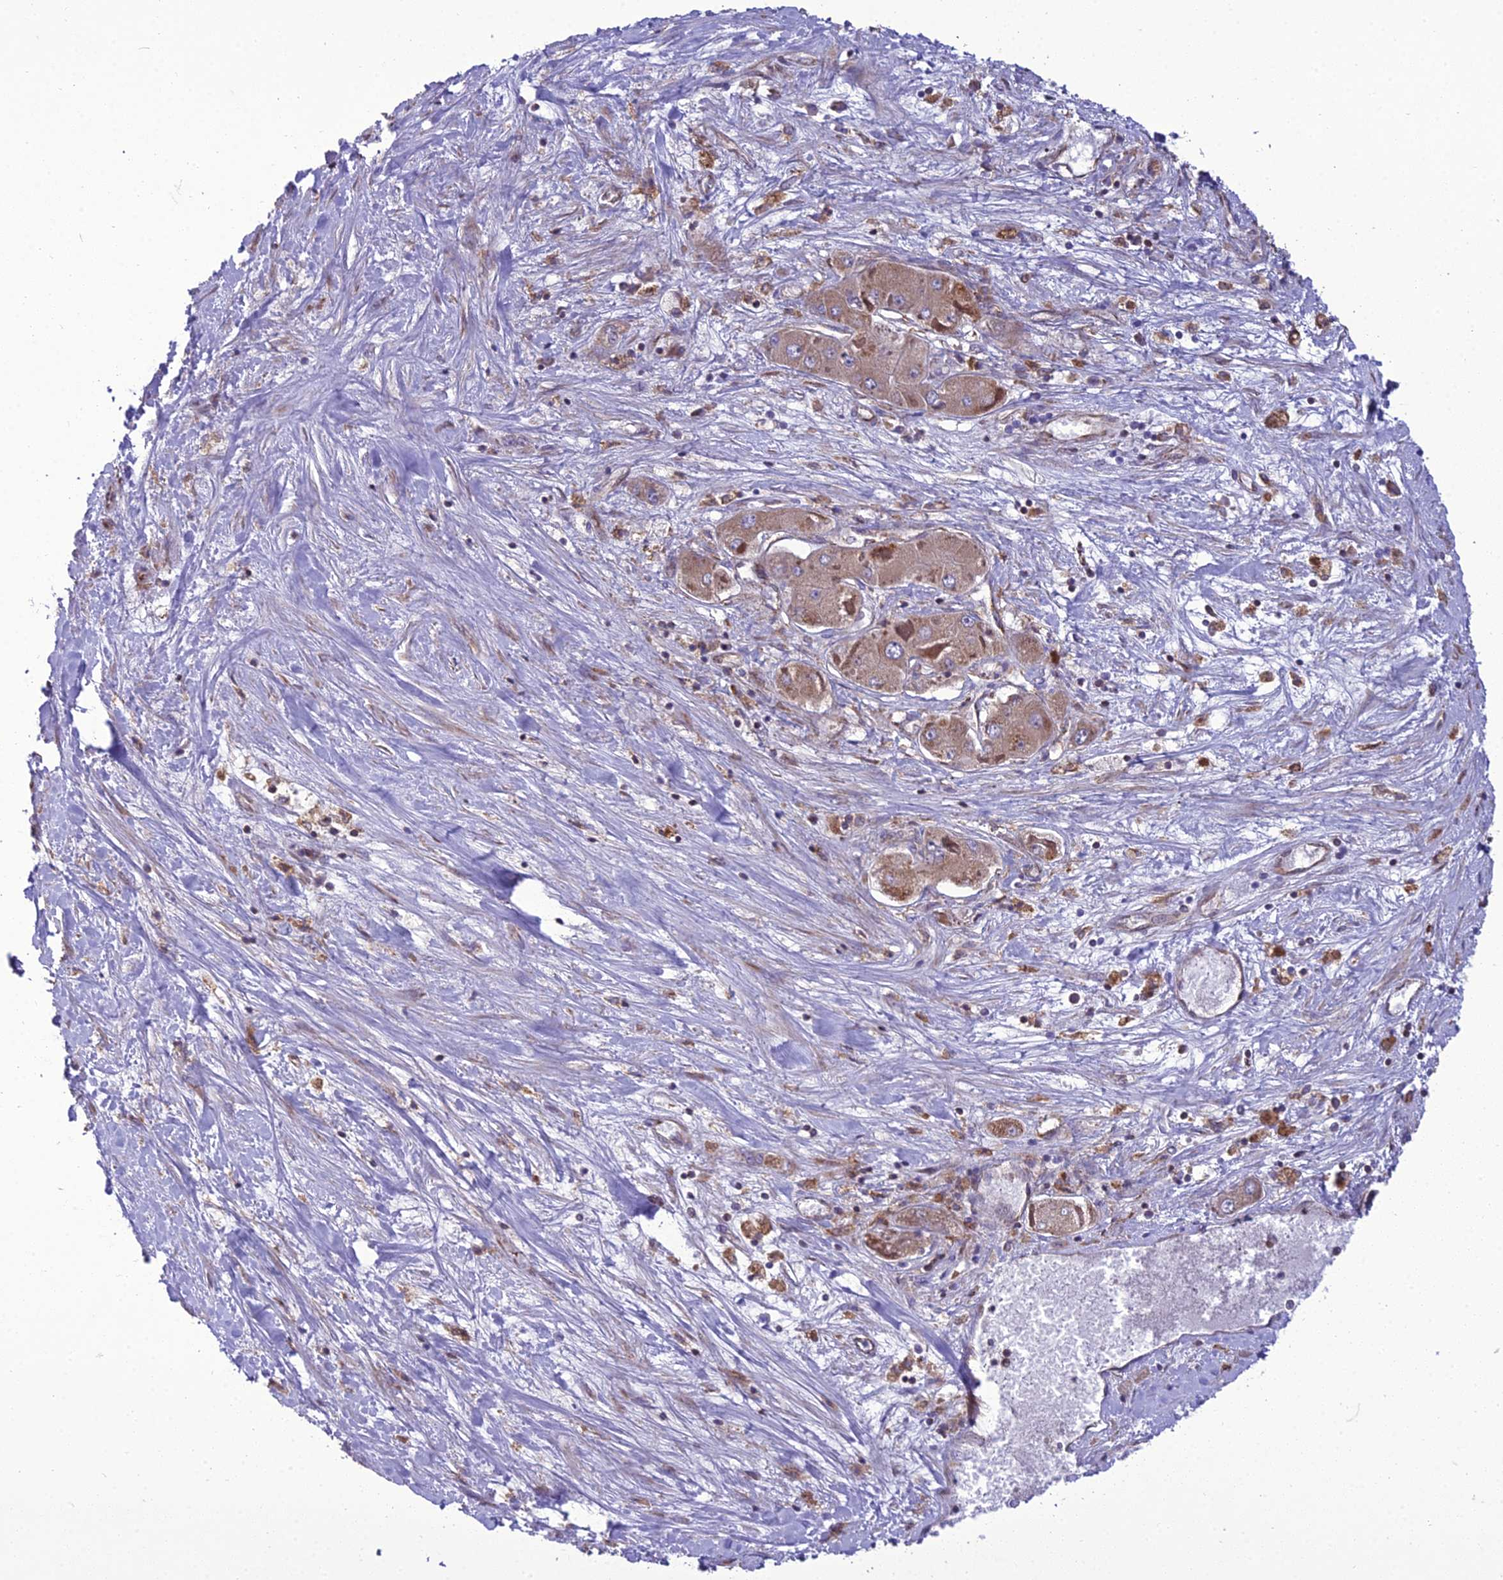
{"staining": {"intensity": "weak", "quantity": ">75%", "location": "cytoplasmic/membranous"}, "tissue": "liver cancer", "cell_type": "Tumor cells", "image_type": "cancer", "snomed": [{"axis": "morphology", "description": "Carcinoma, Hepatocellular, NOS"}, {"axis": "topography", "description": "Liver"}], "caption": "This histopathology image reveals immunohistochemistry staining of human liver cancer (hepatocellular carcinoma), with low weak cytoplasmic/membranous staining in approximately >75% of tumor cells.", "gene": "GIMAP1", "patient": {"sex": "female", "age": 73}}